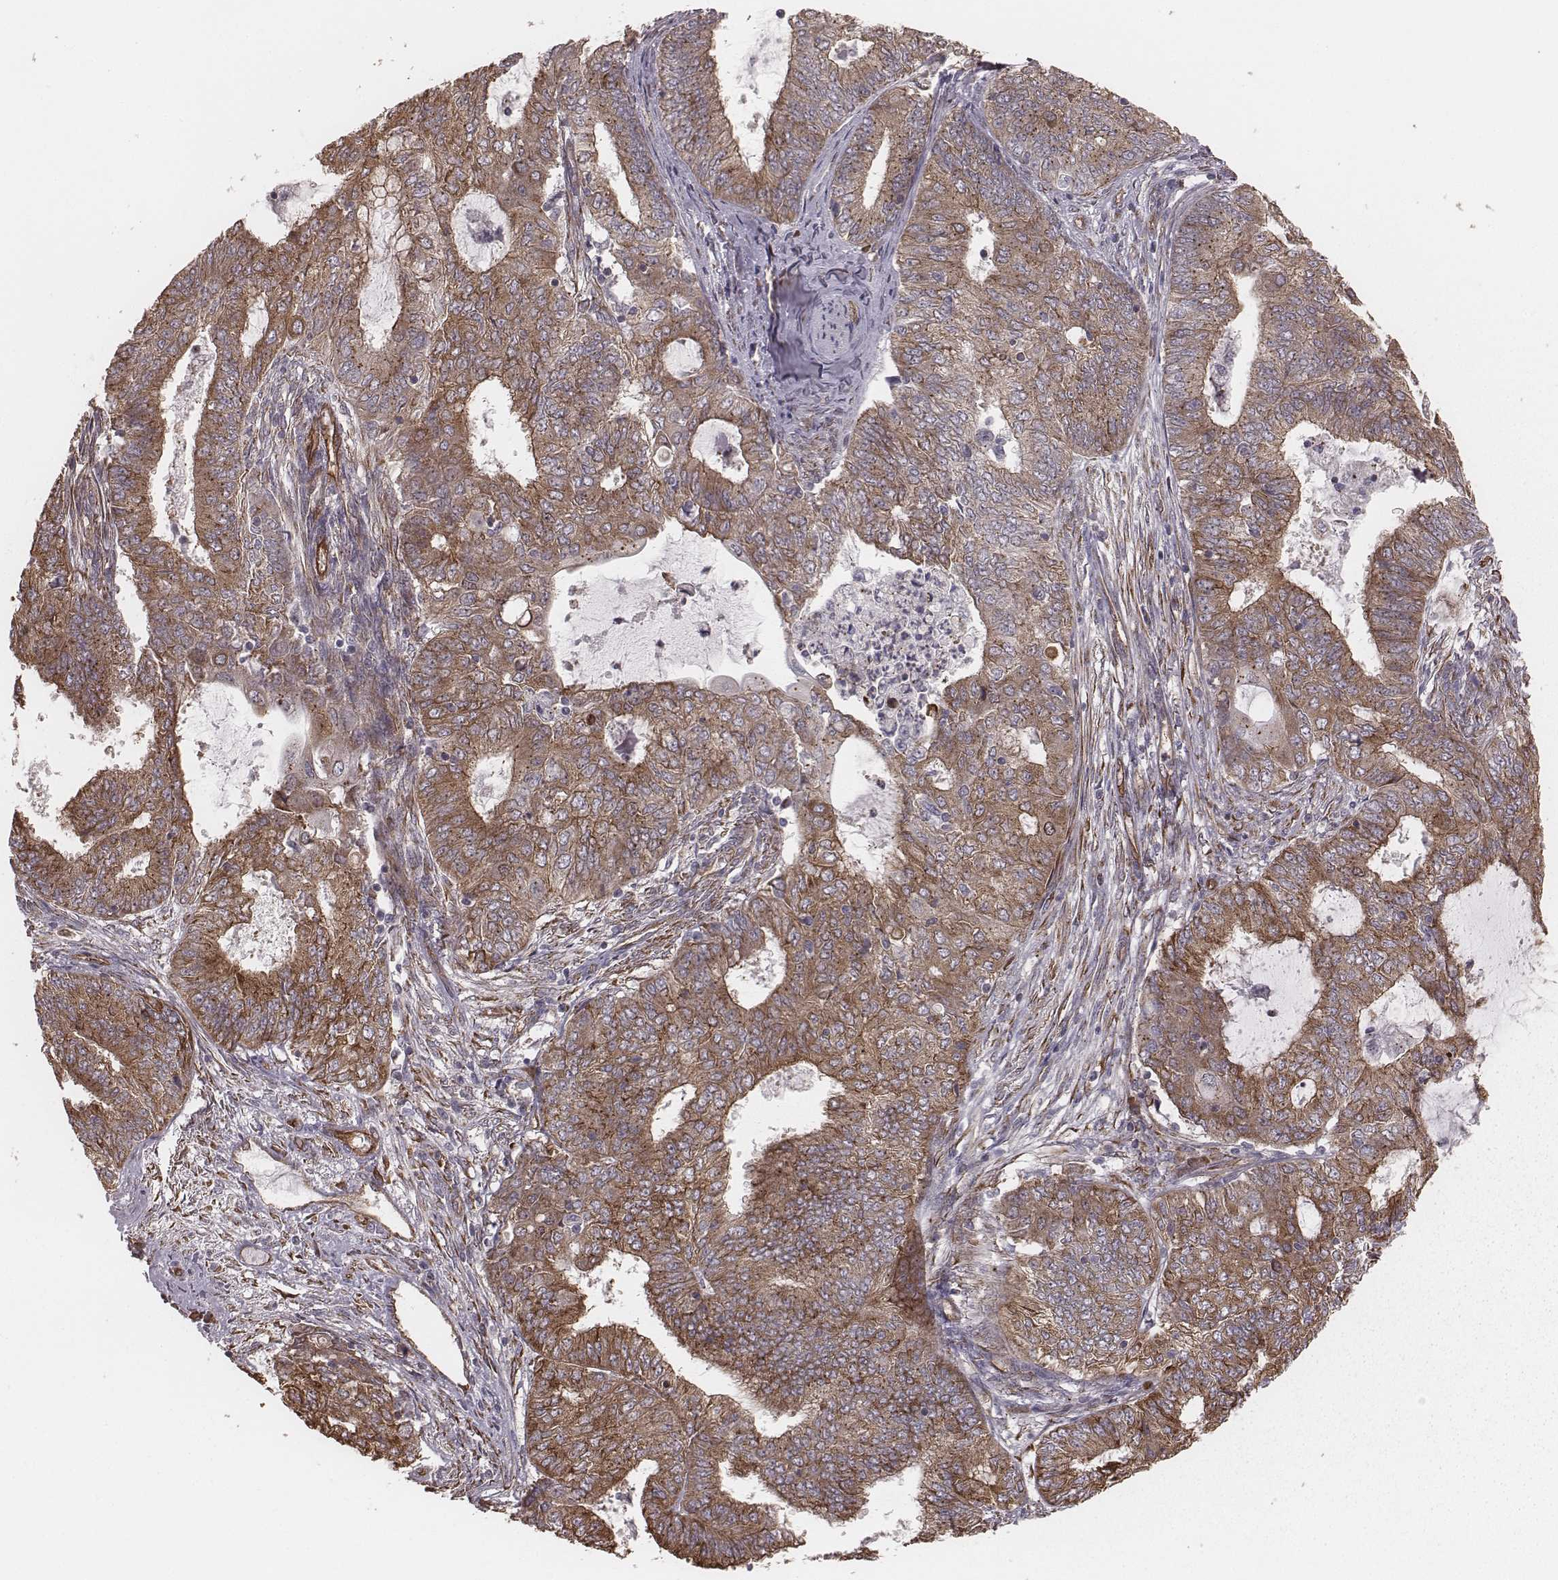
{"staining": {"intensity": "moderate", "quantity": ">75%", "location": "cytoplasmic/membranous"}, "tissue": "endometrial cancer", "cell_type": "Tumor cells", "image_type": "cancer", "snomed": [{"axis": "morphology", "description": "Adenocarcinoma, NOS"}, {"axis": "topography", "description": "Endometrium"}], "caption": "This image reveals adenocarcinoma (endometrial) stained with IHC to label a protein in brown. The cytoplasmic/membranous of tumor cells show moderate positivity for the protein. Nuclei are counter-stained blue.", "gene": "PALMD", "patient": {"sex": "female", "age": 62}}